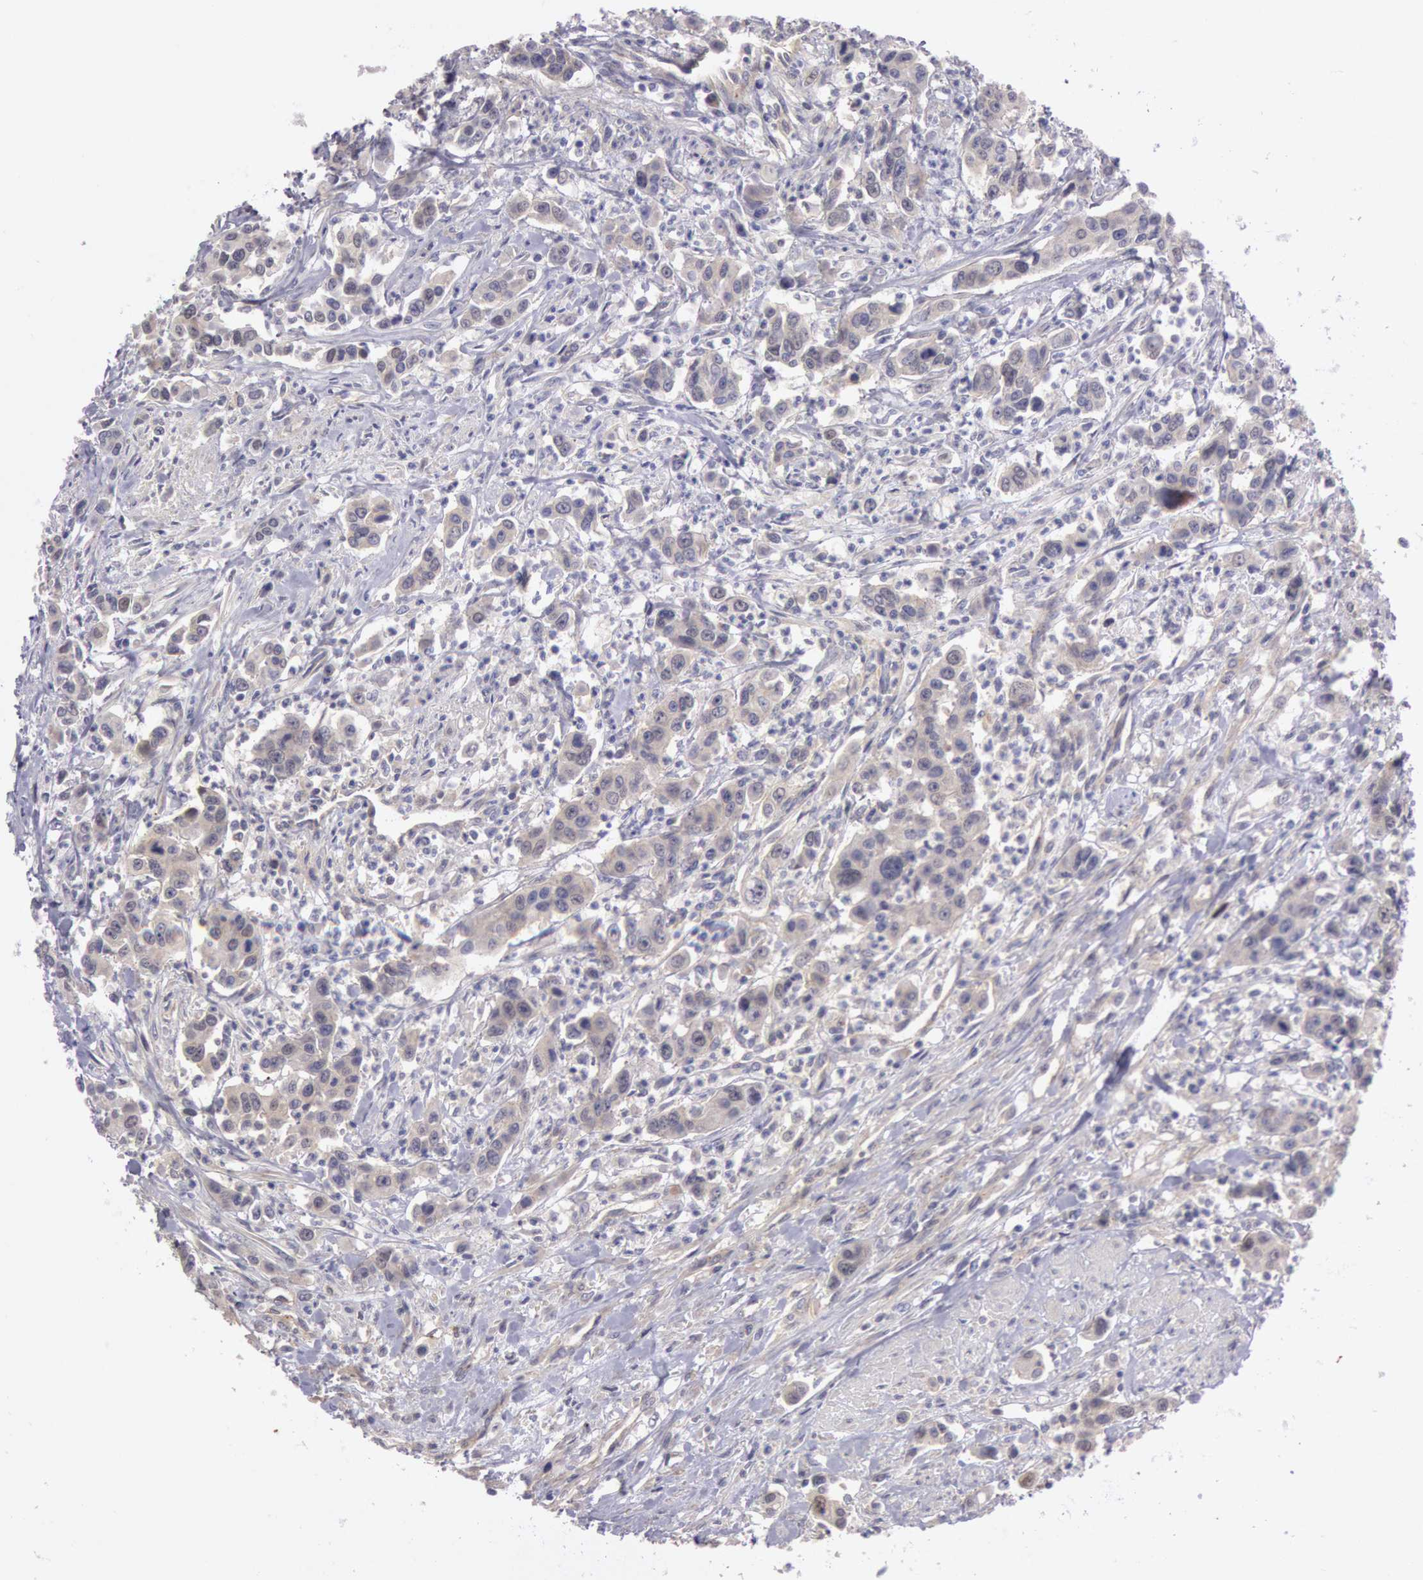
{"staining": {"intensity": "negative", "quantity": "none", "location": "none"}, "tissue": "urothelial cancer", "cell_type": "Tumor cells", "image_type": "cancer", "snomed": [{"axis": "morphology", "description": "Urothelial carcinoma, High grade"}, {"axis": "topography", "description": "Urinary bladder"}], "caption": "High-grade urothelial carcinoma was stained to show a protein in brown. There is no significant positivity in tumor cells.", "gene": "AMOTL1", "patient": {"sex": "male", "age": 86}}